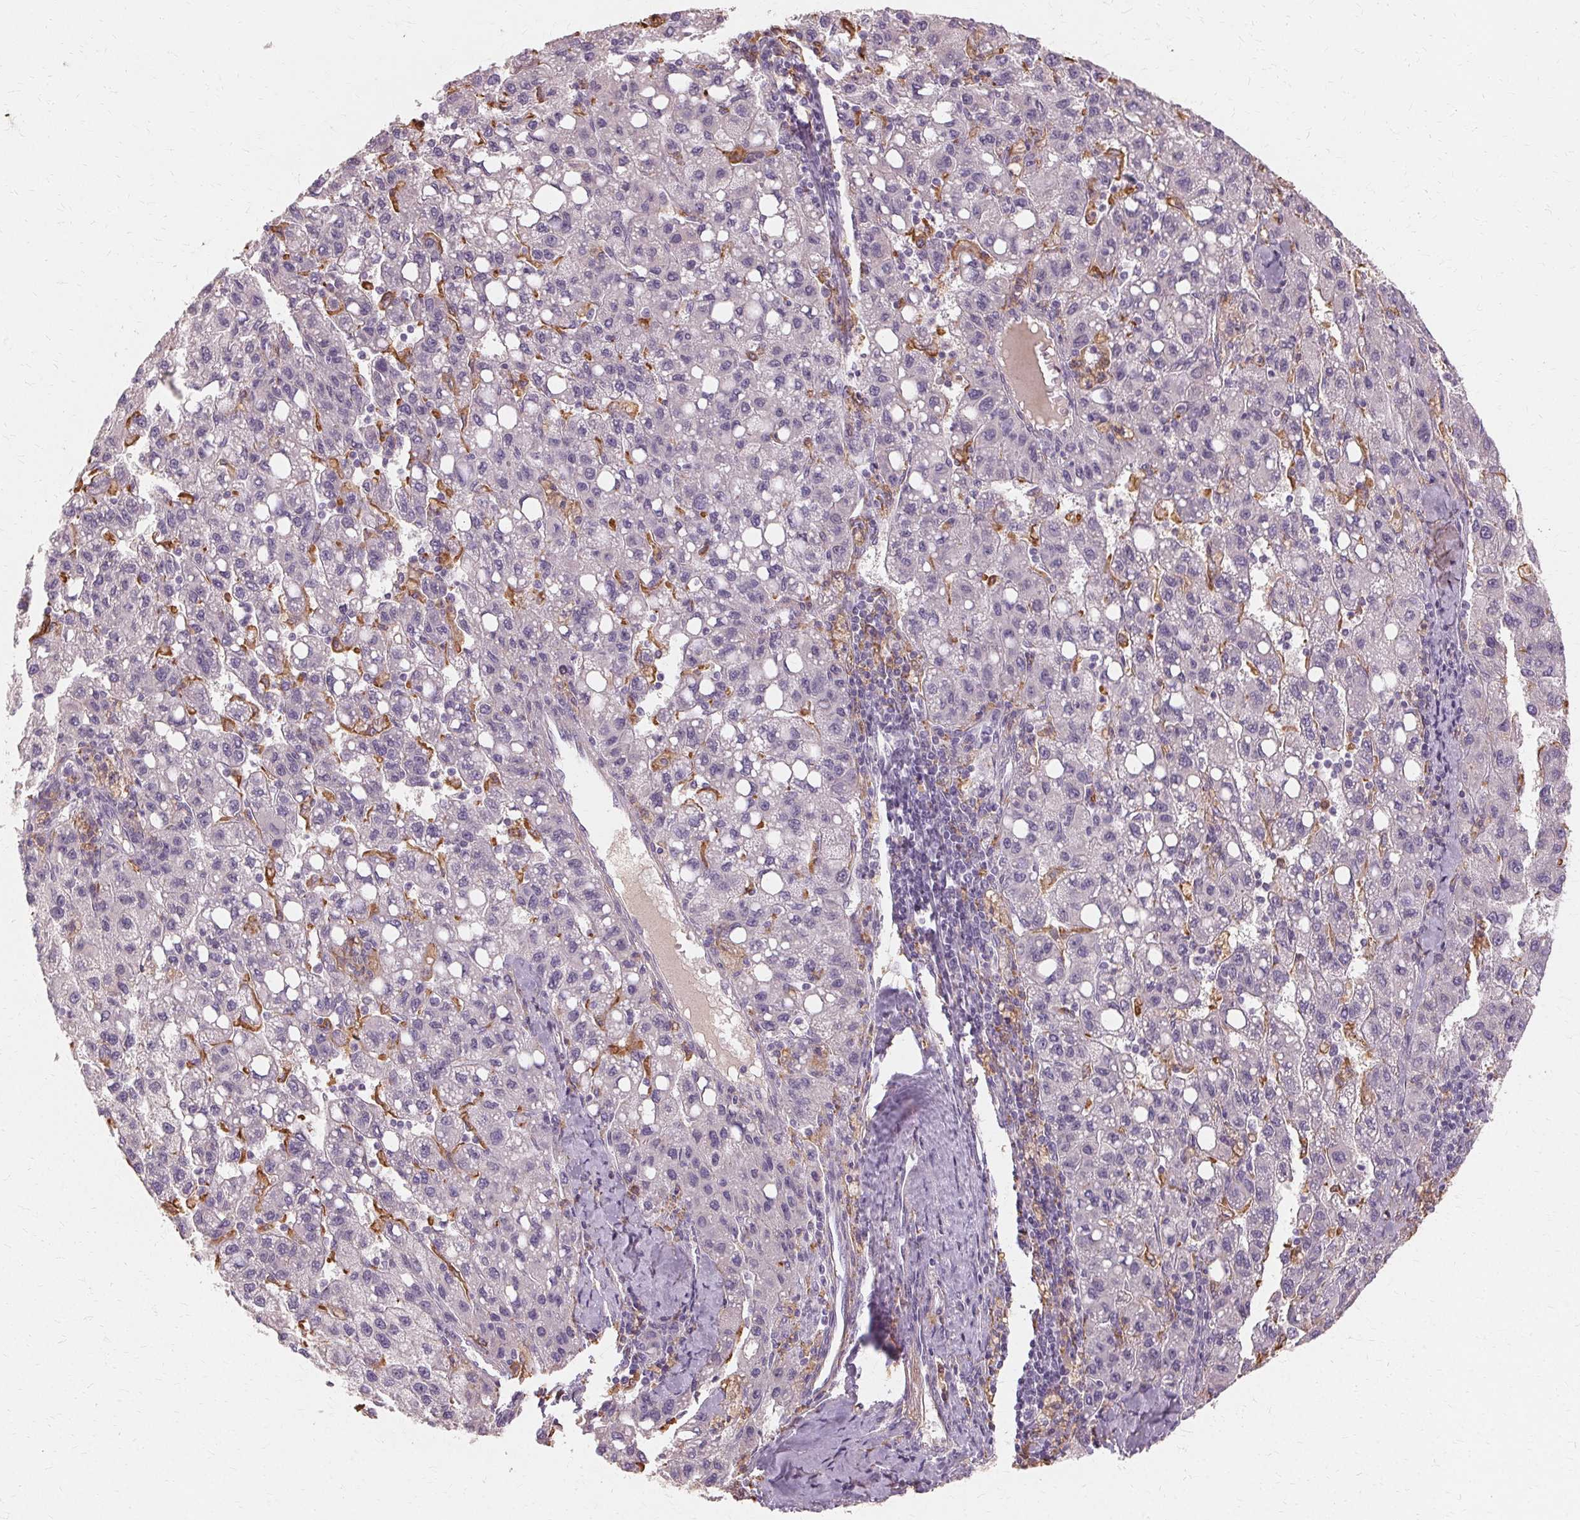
{"staining": {"intensity": "negative", "quantity": "none", "location": "none"}, "tissue": "liver cancer", "cell_type": "Tumor cells", "image_type": "cancer", "snomed": [{"axis": "morphology", "description": "Carcinoma, Hepatocellular, NOS"}, {"axis": "topography", "description": "Liver"}], "caption": "Immunohistochemistry (IHC) of human liver cancer (hepatocellular carcinoma) displays no positivity in tumor cells.", "gene": "IFNGR1", "patient": {"sex": "female", "age": 82}}